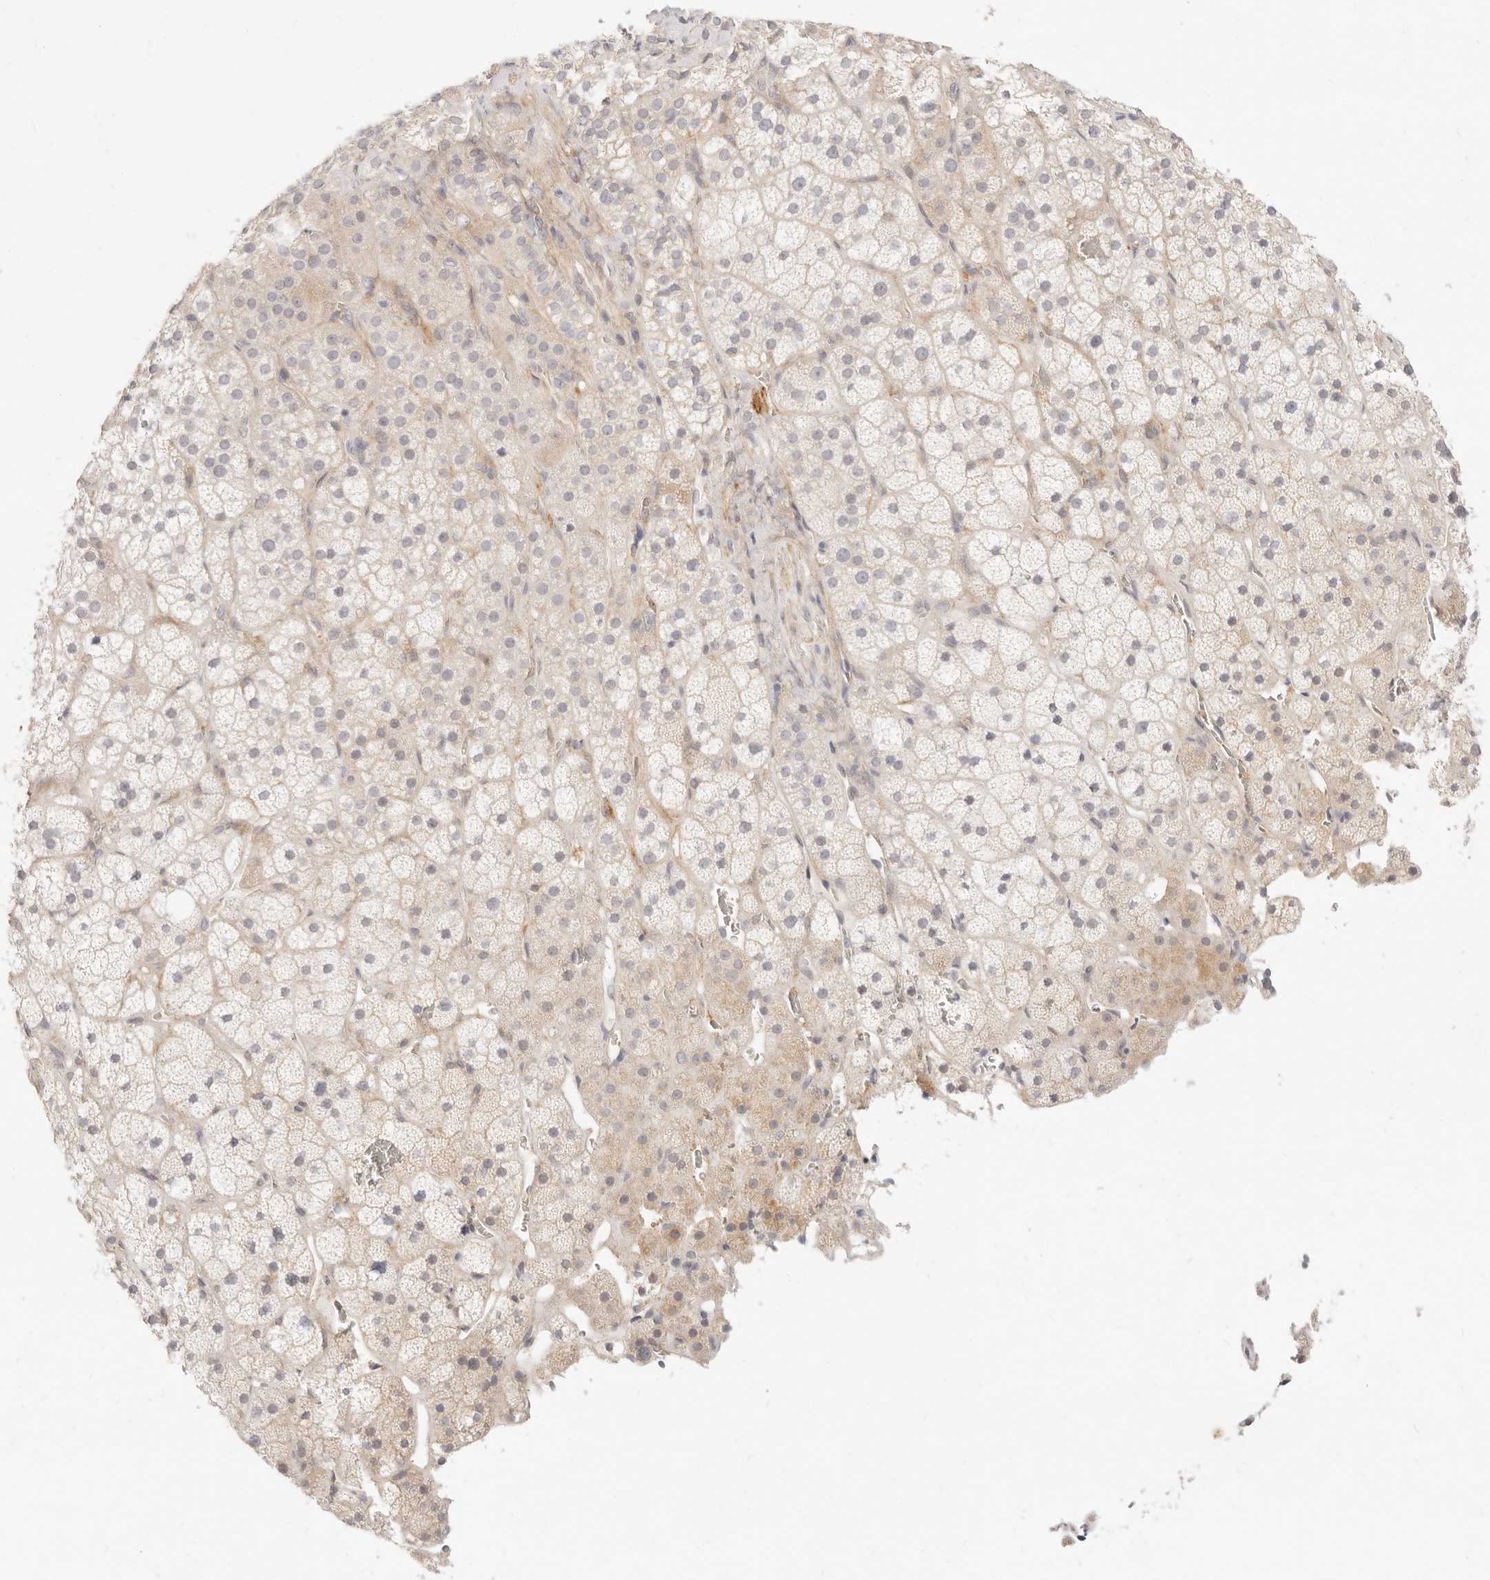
{"staining": {"intensity": "weak", "quantity": "<25%", "location": "cytoplasmic/membranous"}, "tissue": "adrenal gland", "cell_type": "Glandular cells", "image_type": "normal", "snomed": [{"axis": "morphology", "description": "Normal tissue, NOS"}, {"axis": "topography", "description": "Adrenal gland"}], "caption": "DAB (3,3'-diaminobenzidine) immunohistochemical staining of benign human adrenal gland demonstrates no significant expression in glandular cells.", "gene": "UBXN10", "patient": {"sex": "male", "age": 57}}